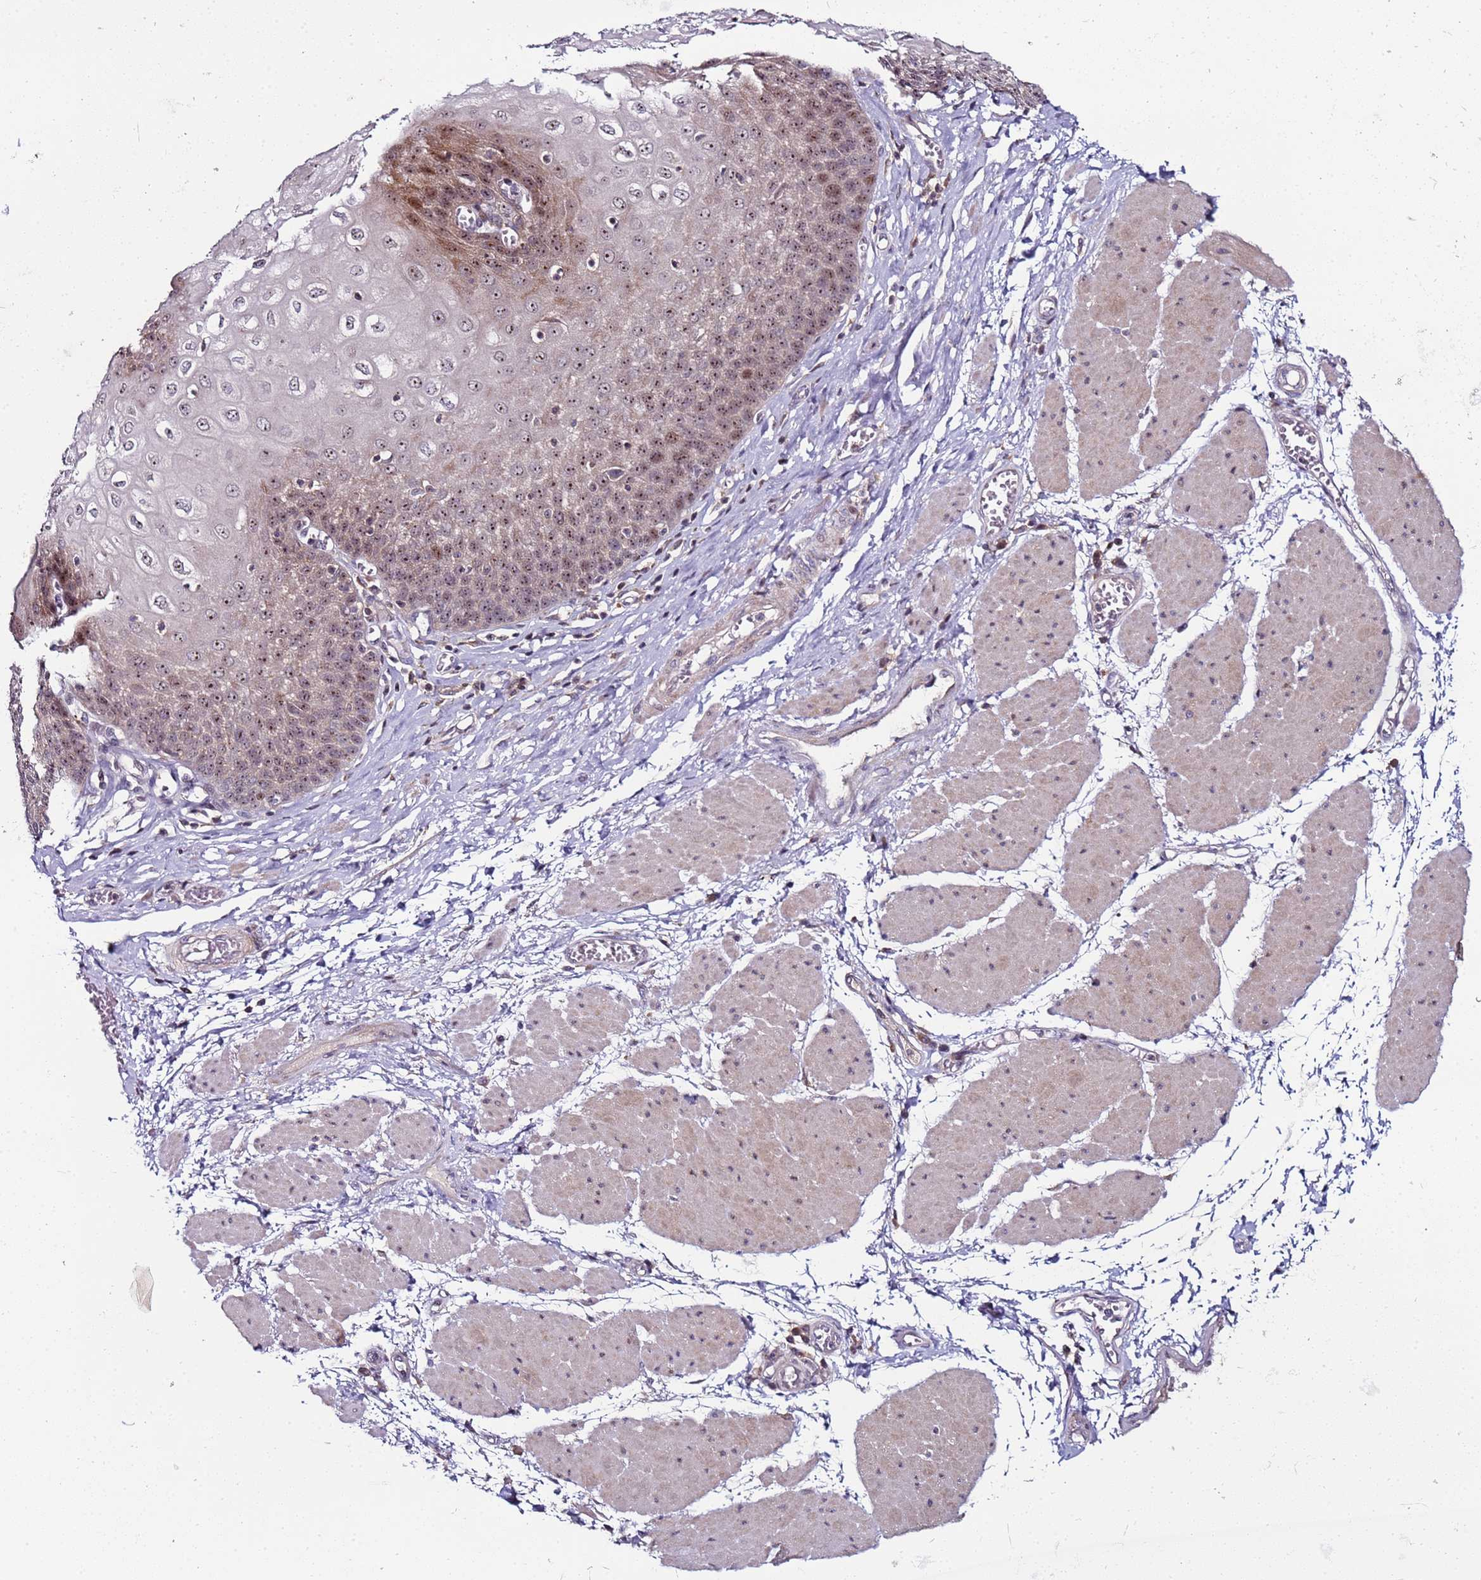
{"staining": {"intensity": "strong", "quantity": "25%-75%", "location": "nuclear"}, "tissue": "esophagus", "cell_type": "Squamous epithelial cells", "image_type": "normal", "snomed": [{"axis": "morphology", "description": "Normal tissue, NOS"}, {"axis": "topography", "description": "Esophagus"}], "caption": "This histopathology image displays immunohistochemistry (IHC) staining of unremarkable human esophagus, with high strong nuclear expression in about 25%-75% of squamous epithelial cells.", "gene": "KRI1", "patient": {"sex": "male", "age": 60}}